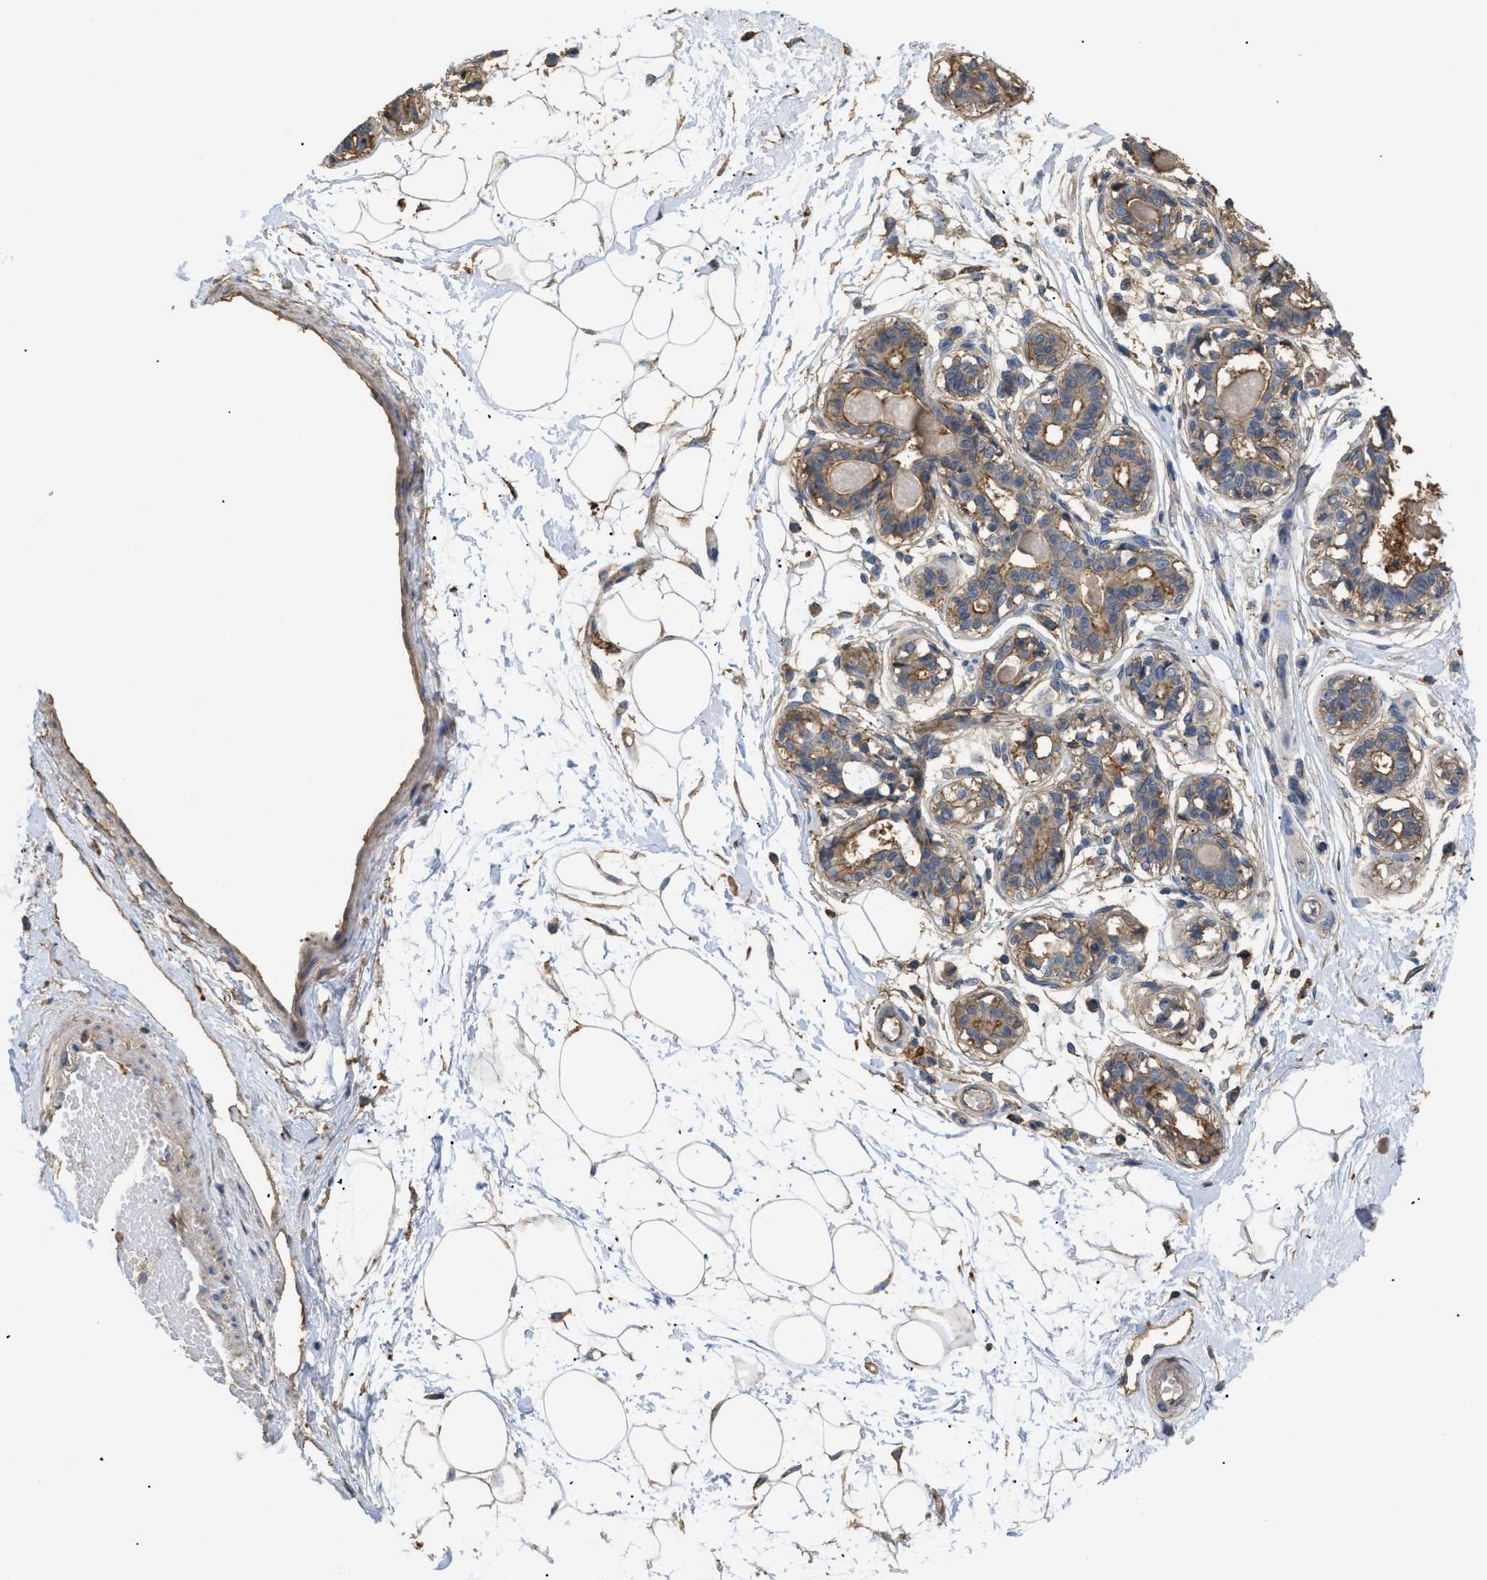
{"staining": {"intensity": "moderate", "quantity": ">75%", "location": "cytoplasmic/membranous"}, "tissue": "breast", "cell_type": "Adipocytes", "image_type": "normal", "snomed": [{"axis": "morphology", "description": "Normal tissue, NOS"}, {"axis": "topography", "description": "Breast"}], "caption": "Protein expression by IHC demonstrates moderate cytoplasmic/membranous expression in approximately >75% of adipocytes in benign breast.", "gene": "ANXA4", "patient": {"sex": "female", "age": 45}}